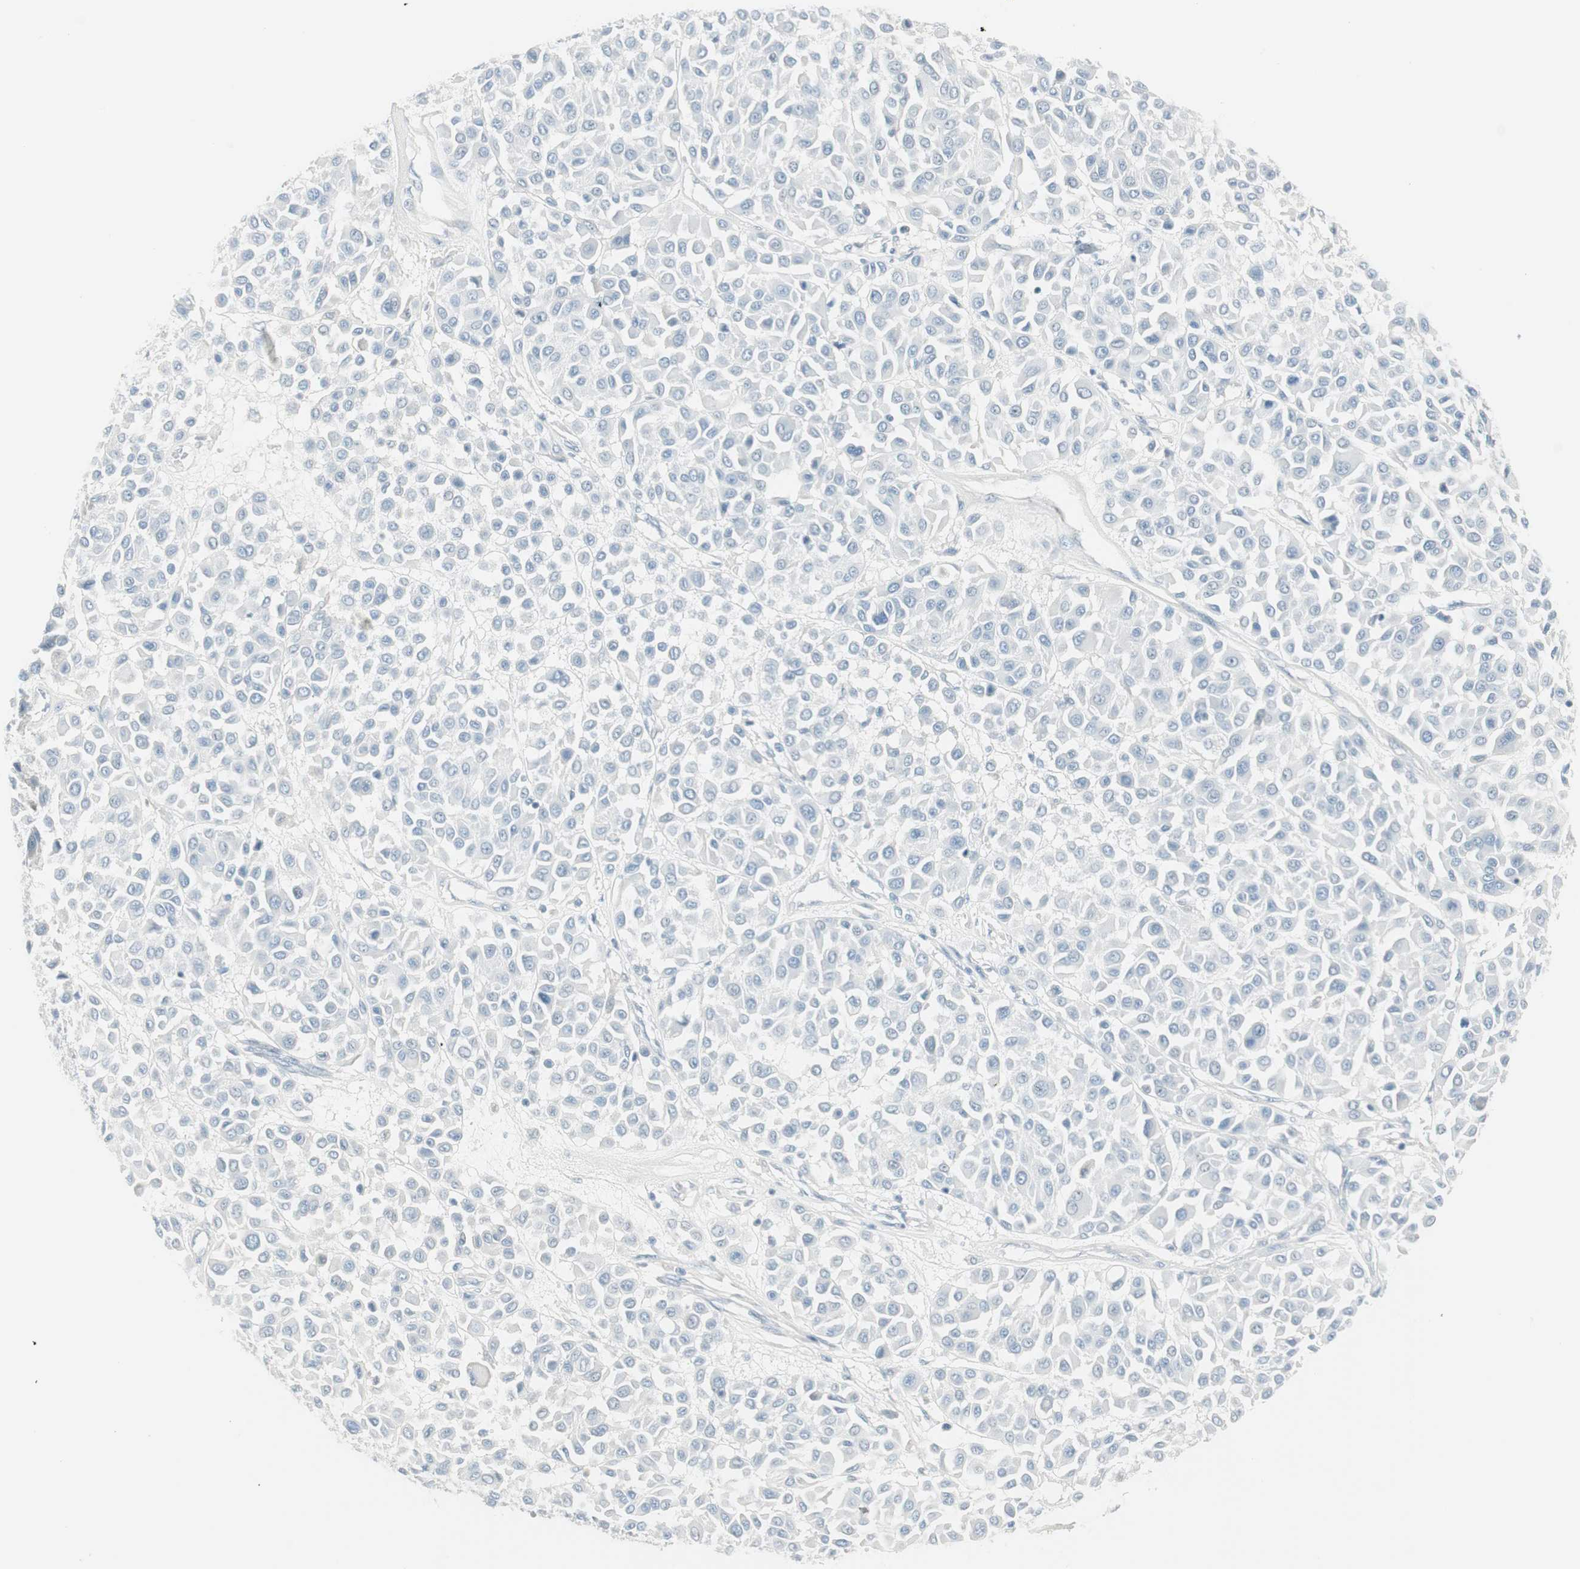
{"staining": {"intensity": "negative", "quantity": "none", "location": "none"}, "tissue": "melanoma", "cell_type": "Tumor cells", "image_type": "cancer", "snomed": [{"axis": "morphology", "description": "Malignant melanoma, Metastatic site"}, {"axis": "topography", "description": "Soft tissue"}], "caption": "Tumor cells are negative for protein expression in human melanoma.", "gene": "ITLN2", "patient": {"sex": "male", "age": 41}}